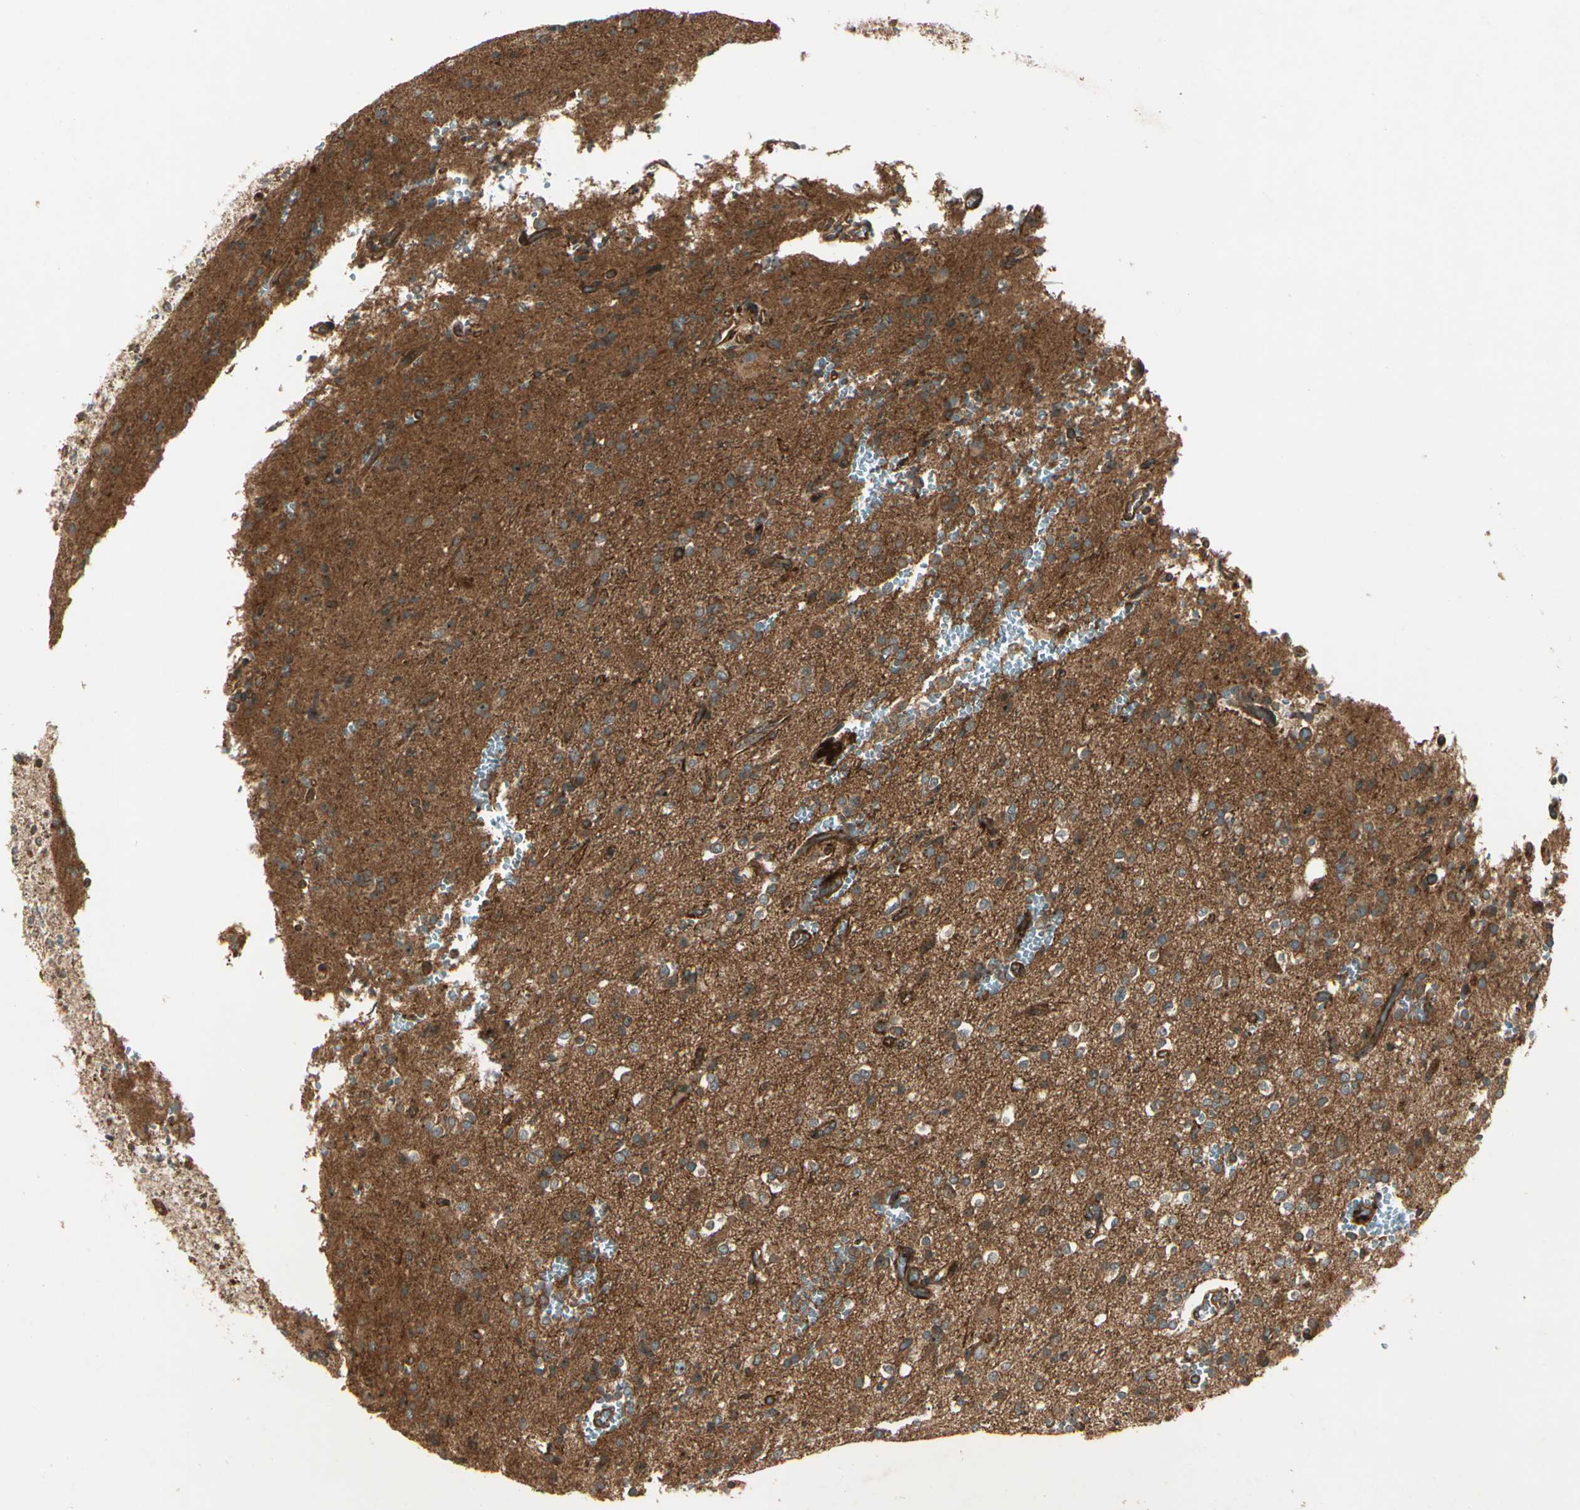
{"staining": {"intensity": "strong", "quantity": ">75%", "location": "cytoplasmic/membranous"}, "tissue": "glioma", "cell_type": "Tumor cells", "image_type": "cancer", "snomed": [{"axis": "morphology", "description": "Glioma, malignant, High grade"}, {"axis": "topography", "description": "Brain"}], "caption": "This is a histology image of IHC staining of glioma, which shows strong expression in the cytoplasmic/membranous of tumor cells.", "gene": "FKBP15", "patient": {"sex": "male", "age": 47}}